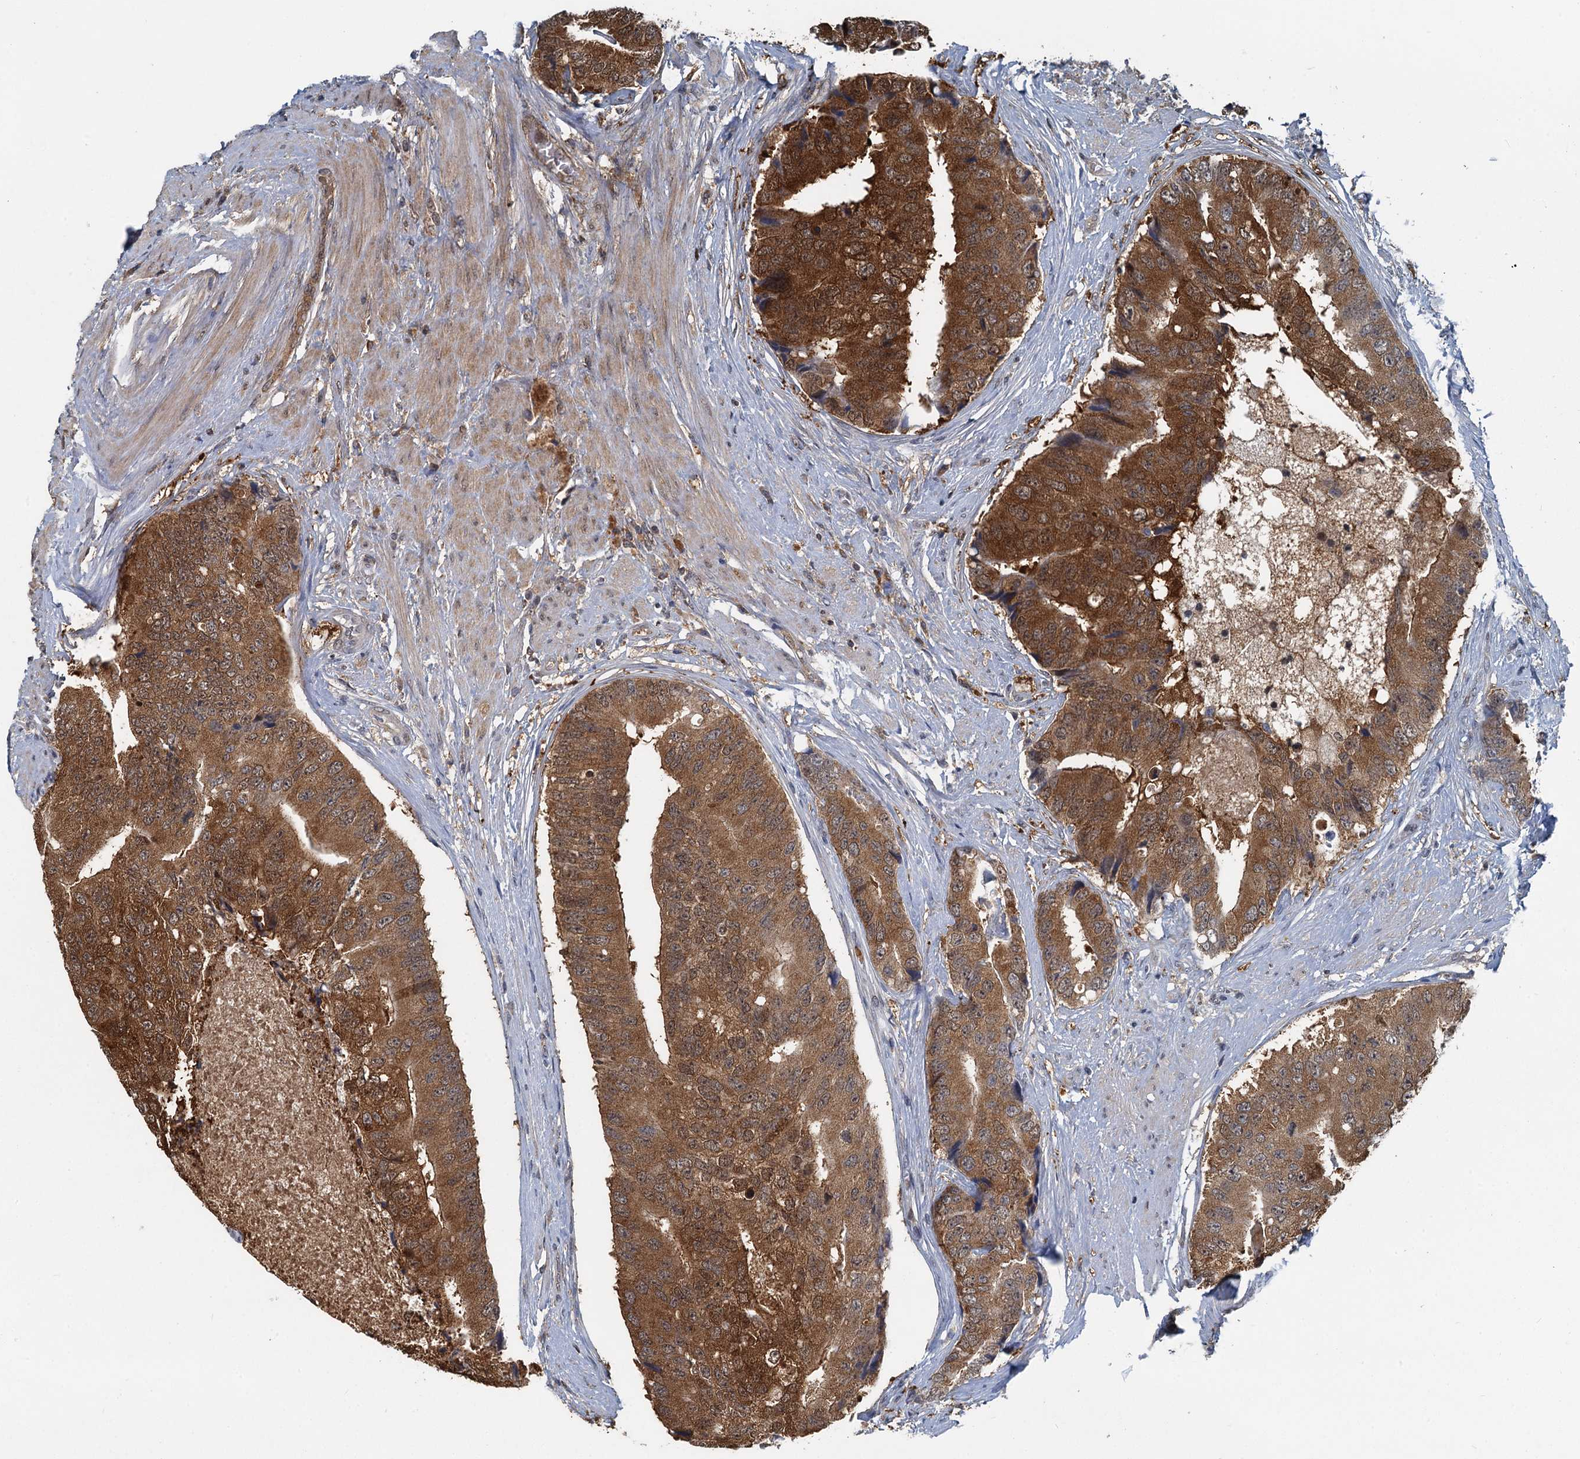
{"staining": {"intensity": "strong", "quantity": ">75%", "location": "cytoplasmic/membranous"}, "tissue": "prostate cancer", "cell_type": "Tumor cells", "image_type": "cancer", "snomed": [{"axis": "morphology", "description": "Adenocarcinoma, High grade"}, {"axis": "topography", "description": "Prostate"}], "caption": "Prostate cancer was stained to show a protein in brown. There is high levels of strong cytoplasmic/membranous staining in about >75% of tumor cells.", "gene": "GPI", "patient": {"sex": "male", "age": 70}}